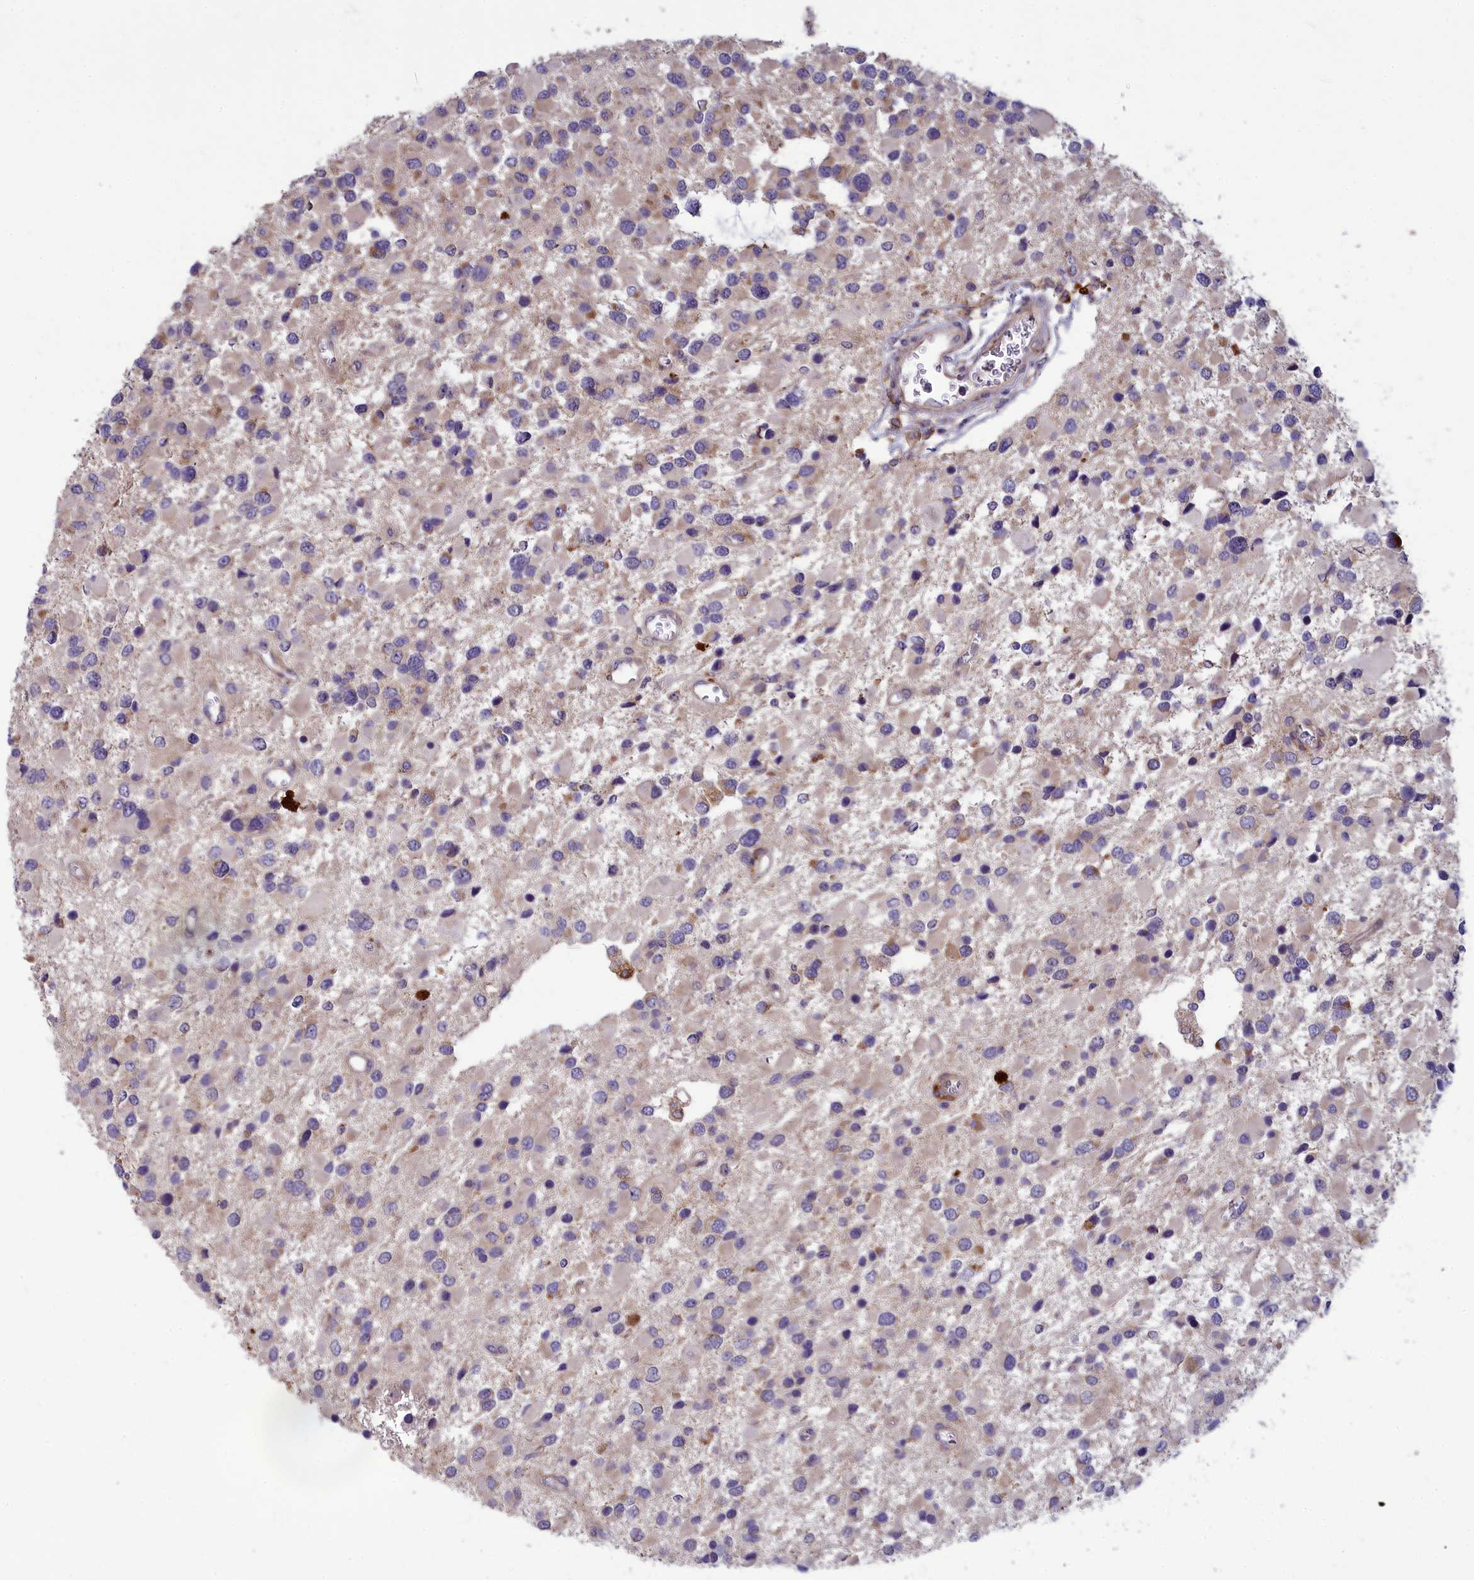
{"staining": {"intensity": "moderate", "quantity": "<25%", "location": "cytoplasmic/membranous"}, "tissue": "glioma", "cell_type": "Tumor cells", "image_type": "cancer", "snomed": [{"axis": "morphology", "description": "Glioma, malignant, High grade"}, {"axis": "topography", "description": "Brain"}], "caption": "Protein staining demonstrates moderate cytoplasmic/membranous staining in about <25% of tumor cells in malignant glioma (high-grade).", "gene": "BLTP2", "patient": {"sex": "male", "age": 53}}